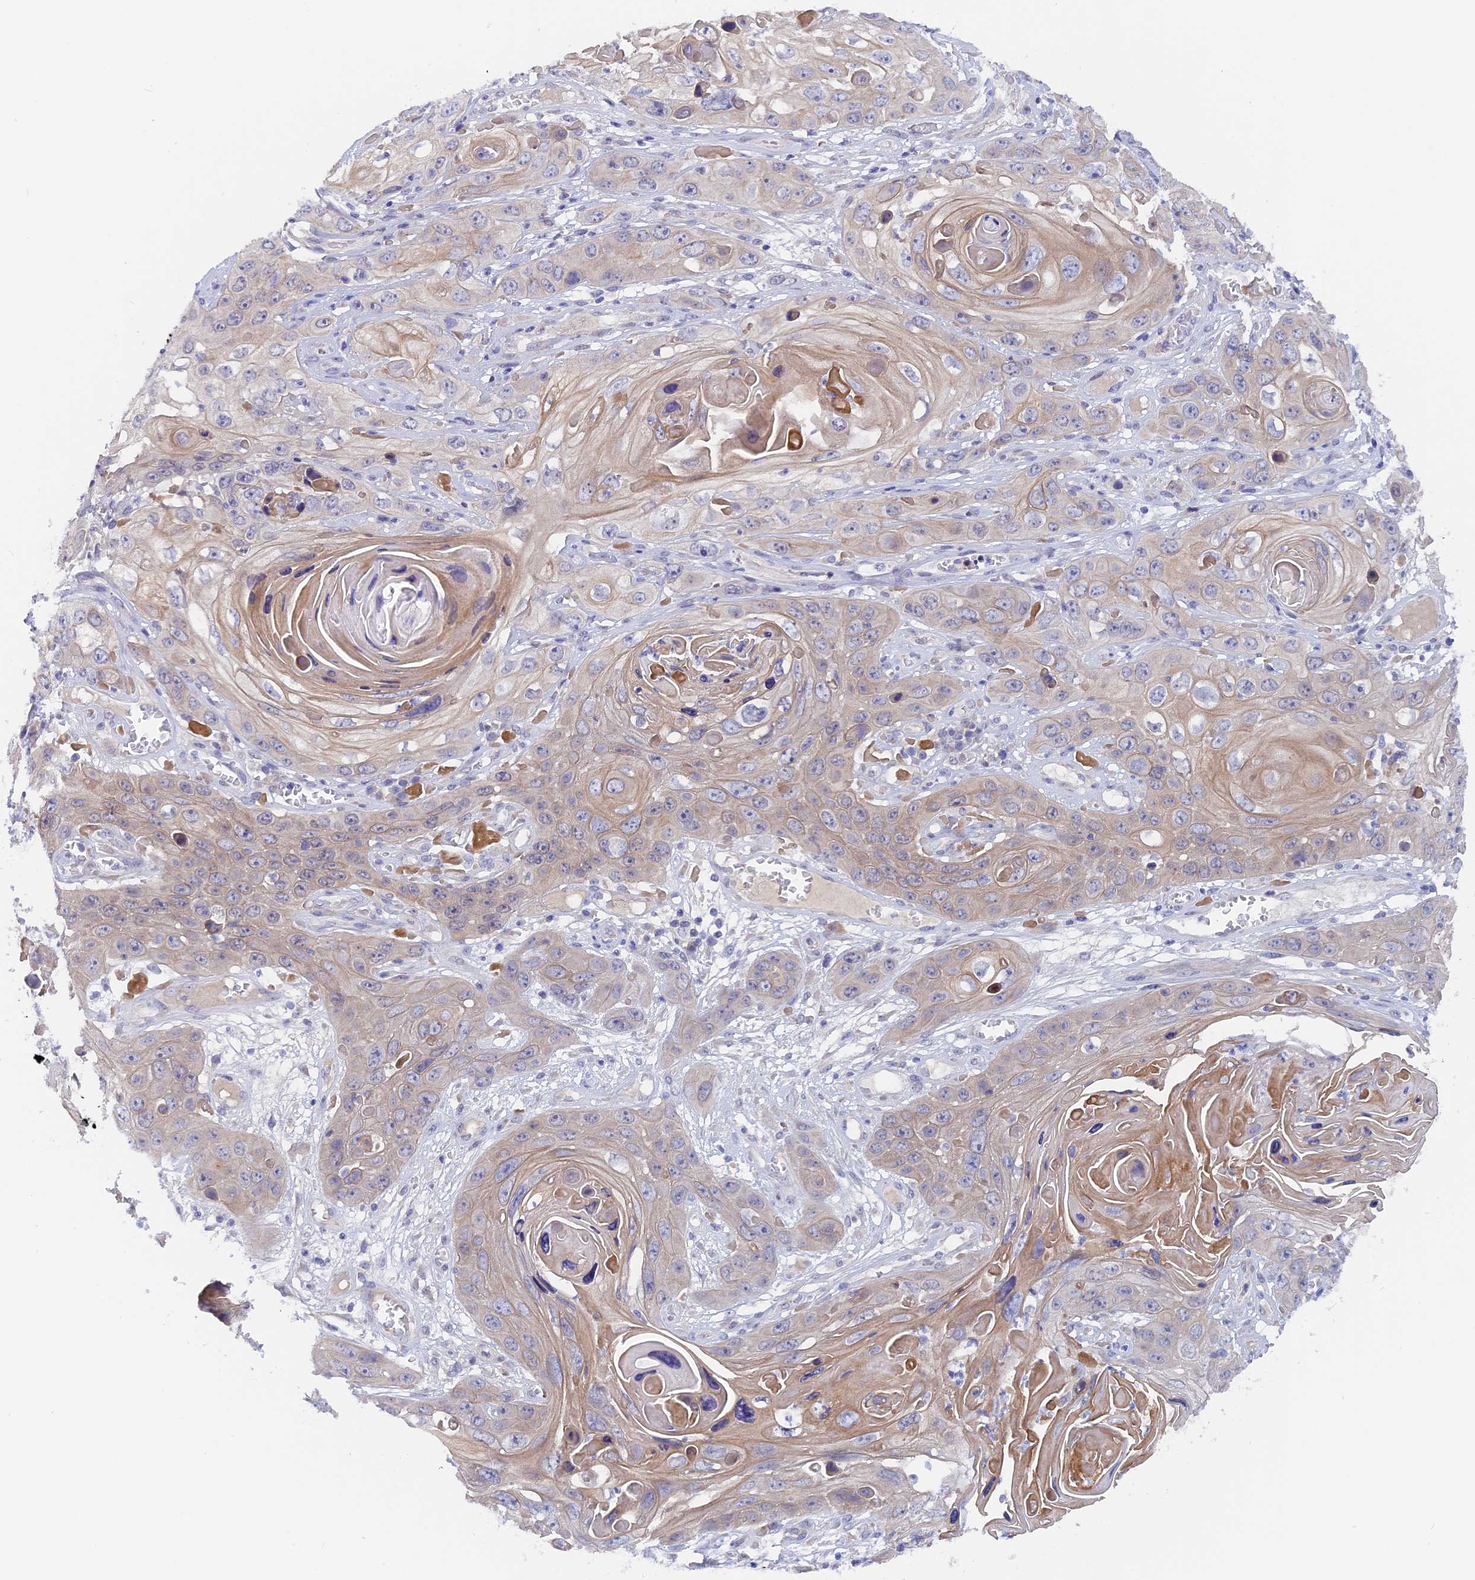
{"staining": {"intensity": "weak", "quantity": "25%-75%", "location": "cytoplasmic/membranous"}, "tissue": "skin cancer", "cell_type": "Tumor cells", "image_type": "cancer", "snomed": [{"axis": "morphology", "description": "Squamous cell carcinoma, NOS"}, {"axis": "topography", "description": "Skin"}], "caption": "A histopathology image showing weak cytoplasmic/membranous positivity in approximately 25%-75% of tumor cells in skin cancer, as visualized by brown immunohistochemical staining.", "gene": "DACT3", "patient": {"sex": "male", "age": 55}}